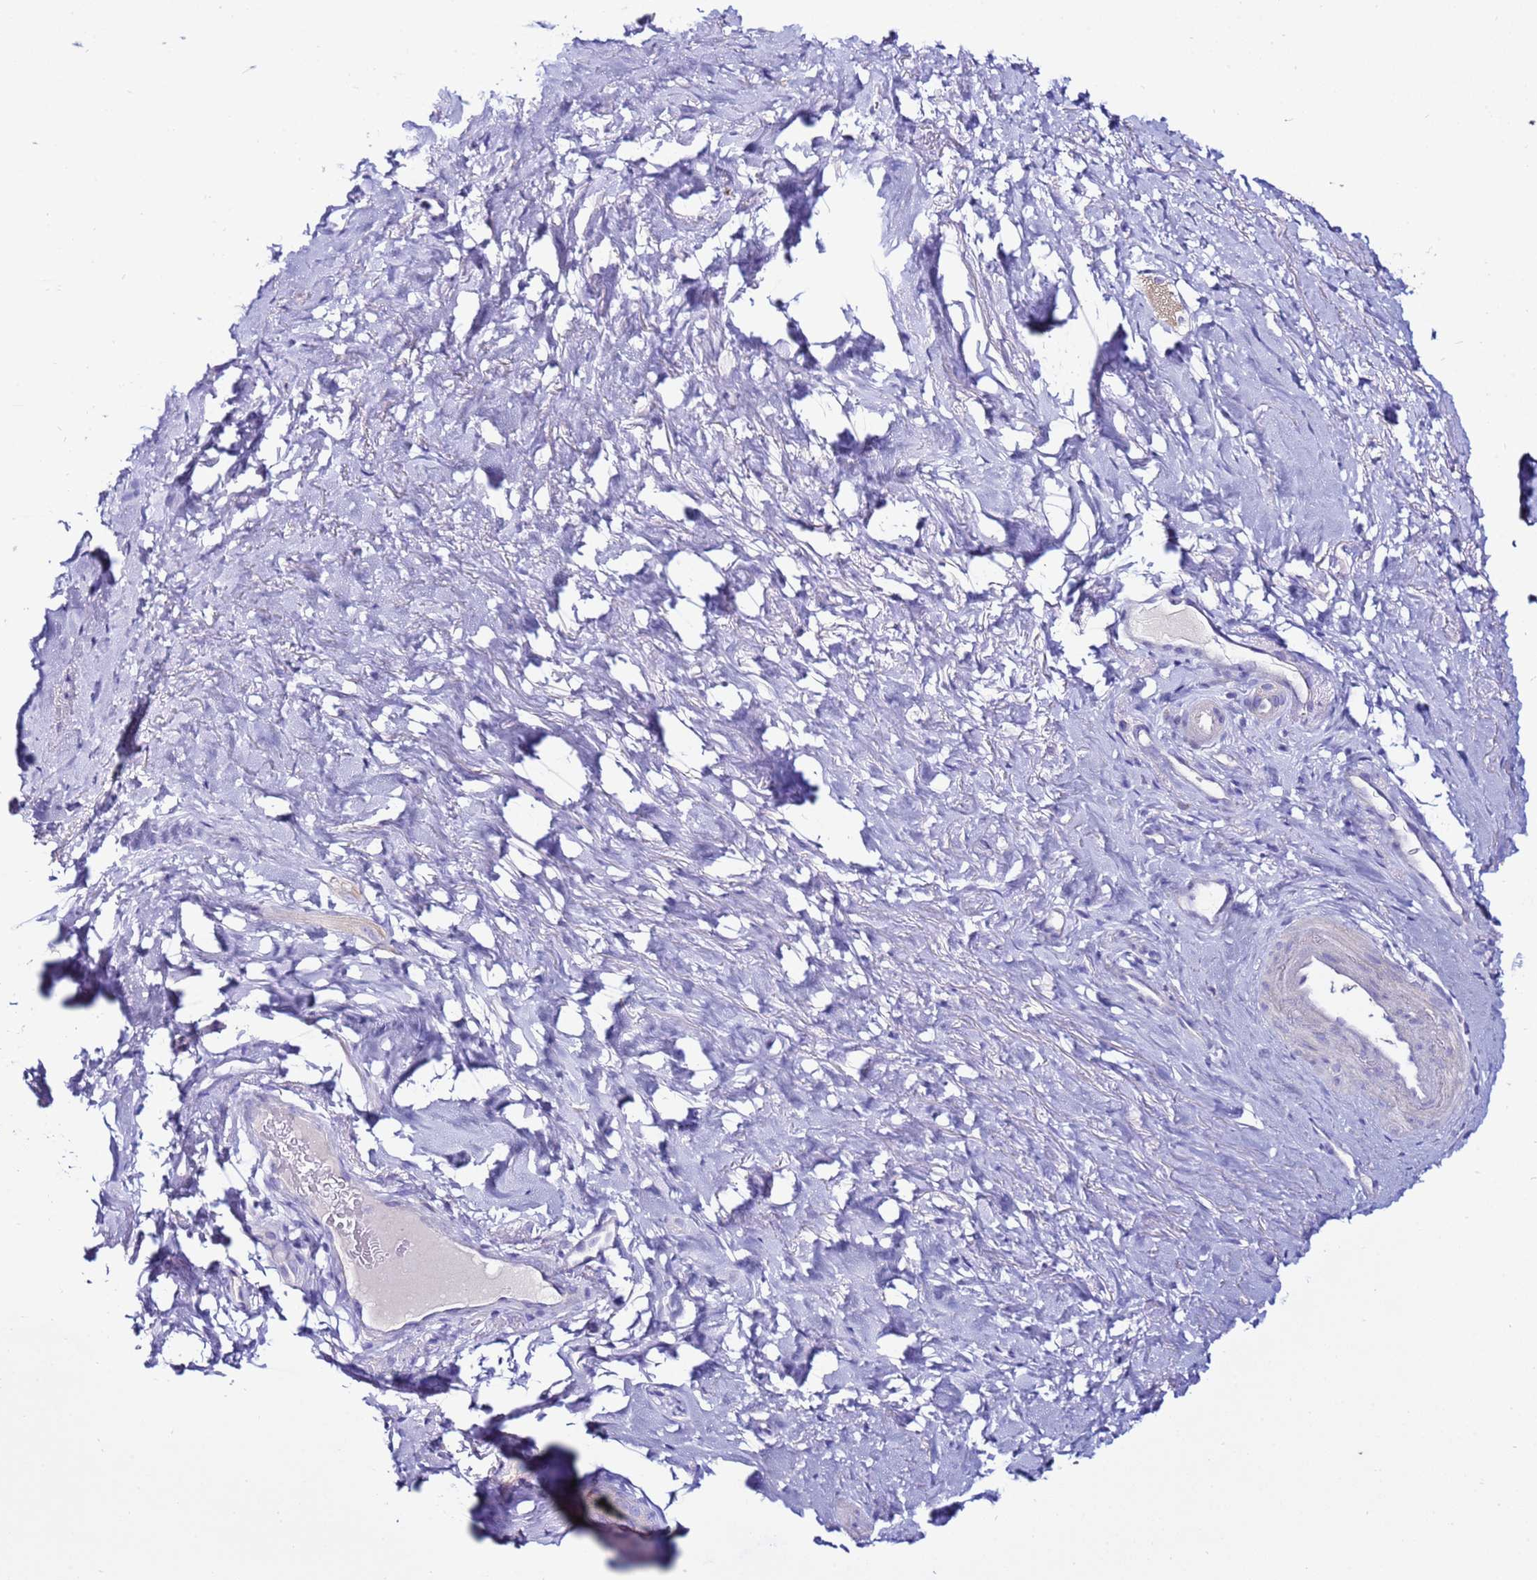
{"staining": {"intensity": "negative", "quantity": "none", "location": "none"}, "tissue": "smooth muscle", "cell_type": "Smooth muscle cells", "image_type": "normal", "snomed": [{"axis": "morphology", "description": "Normal tissue, NOS"}, {"axis": "topography", "description": "Smooth muscle"}, {"axis": "topography", "description": "Peripheral nerve tissue"}], "caption": "Human smooth muscle stained for a protein using immunohistochemistry (IHC) demonstrates no staining in smooth muscle cells.", "gene": "MYBPC3", "patient": {"sex": "male", "age": 69}}